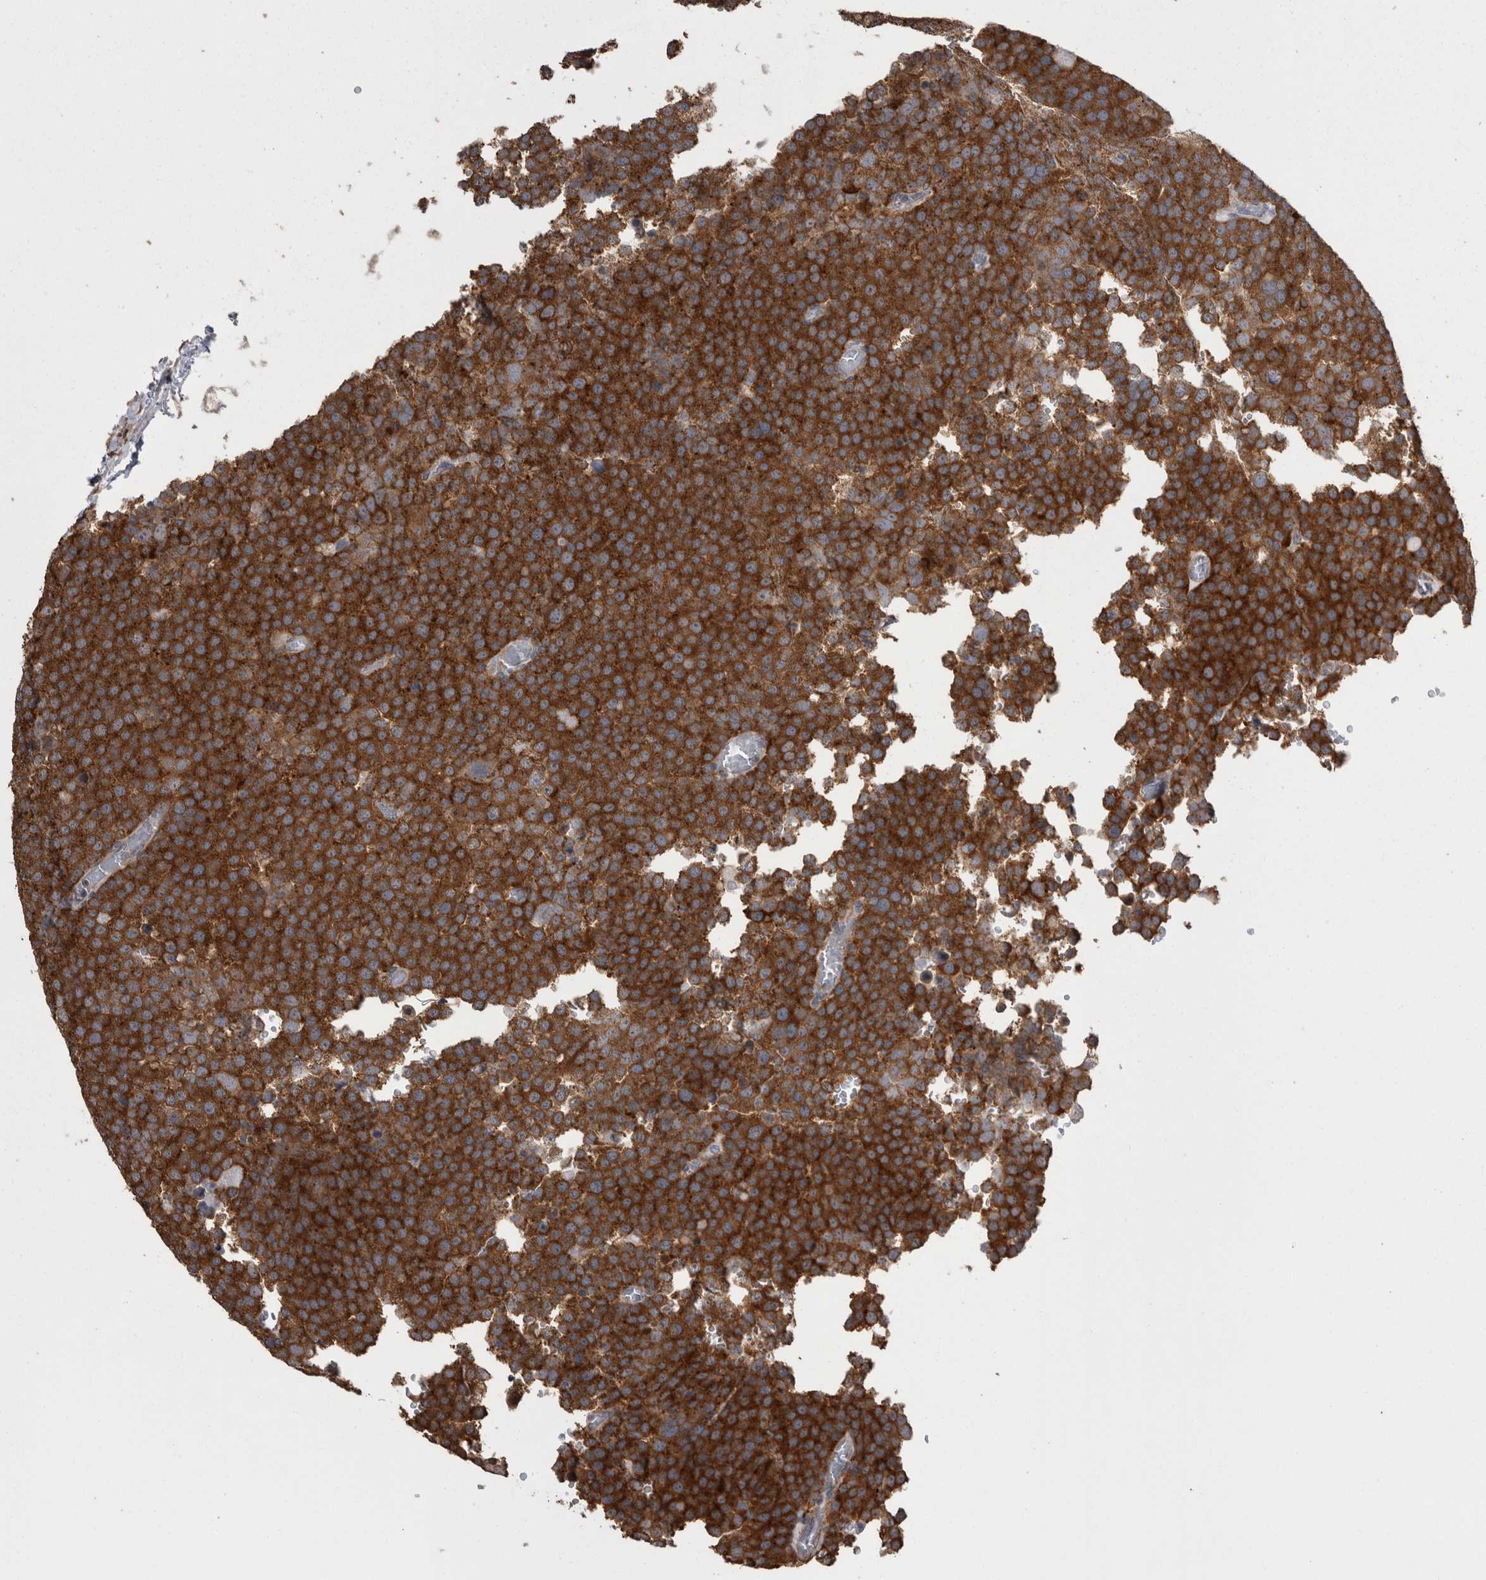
{"staining": {"intensity": "strong", "quantity": ">75%", "location": "cytoplasmic/membranous"}, "tissue": "testis cancer", "cell_type": "Tumor cells", "image_type": "cancer", "snomed": [{"axis": "morphology", "description": "Seminoma, NOS"}, {"axis": "topography", "description": "Testis"}], "caption": "The micrograph reveals immunohistochemical staining of testis cancer. There is strong cytoplasmic/membranous expression is identified in approximately >75% of tumor cells.", "gene": "DDX6", "patient": {"sex": "male", "age": 71}}